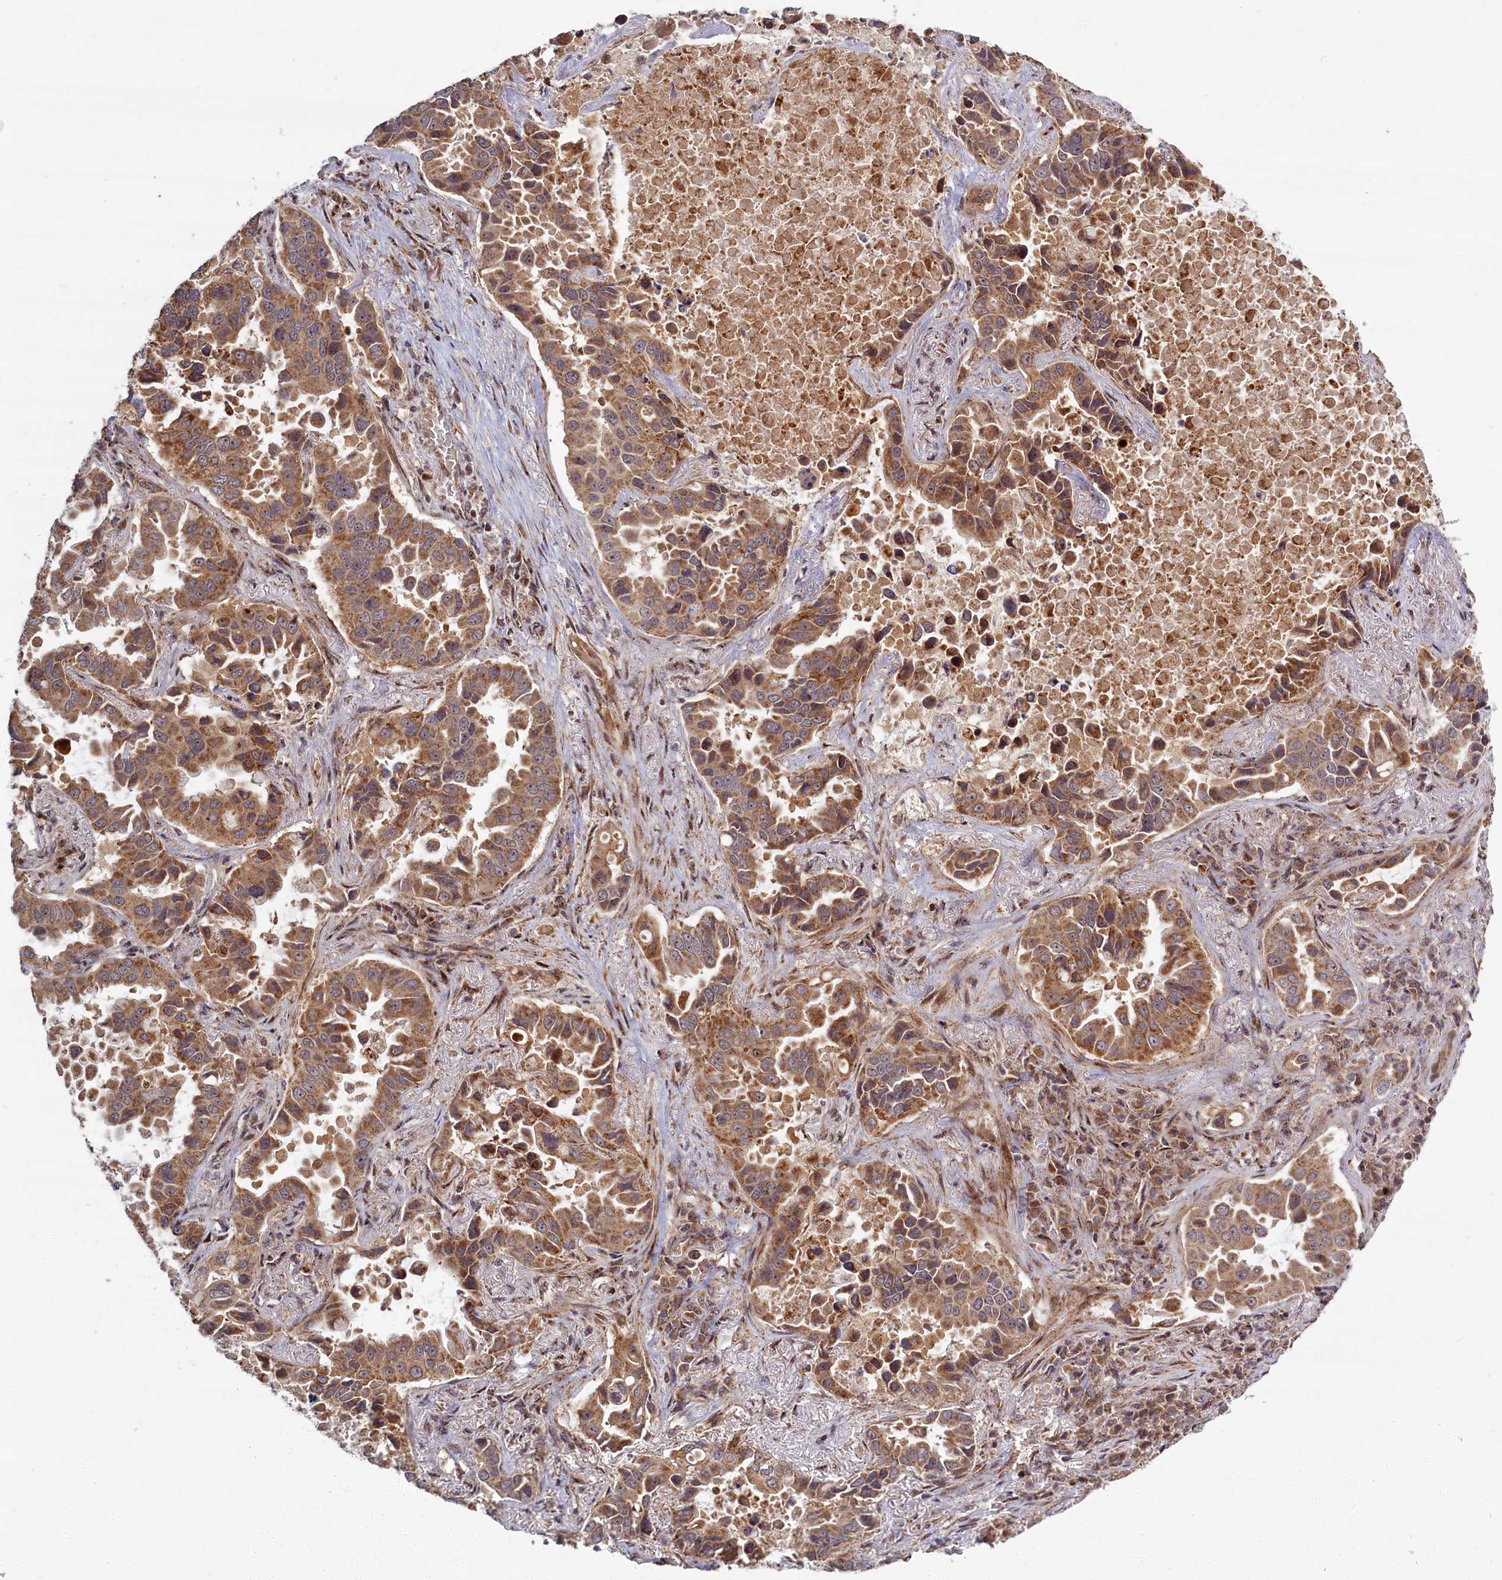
{"staining": {"intensity": "moderate", "quantity": ">75%", "location": "cytoplasmic/membranous"}, "tissue": "lung cancer", "cell_type": "Tumor cells", "image_type": "cancer", "snomed": [{"axis": "morphology", "description": "Adenocarcinoma, NOS"}, {"axis": "topography", "description": "Lung"}], "caption": "Tumor cells reveal medium levels of moderate cytoplasmic/membranous expression in about >75% of cells in human adenocarcinoma (lung).", "gene": "PLA2G10", "patient": {"sex": "male", "age": 64}}